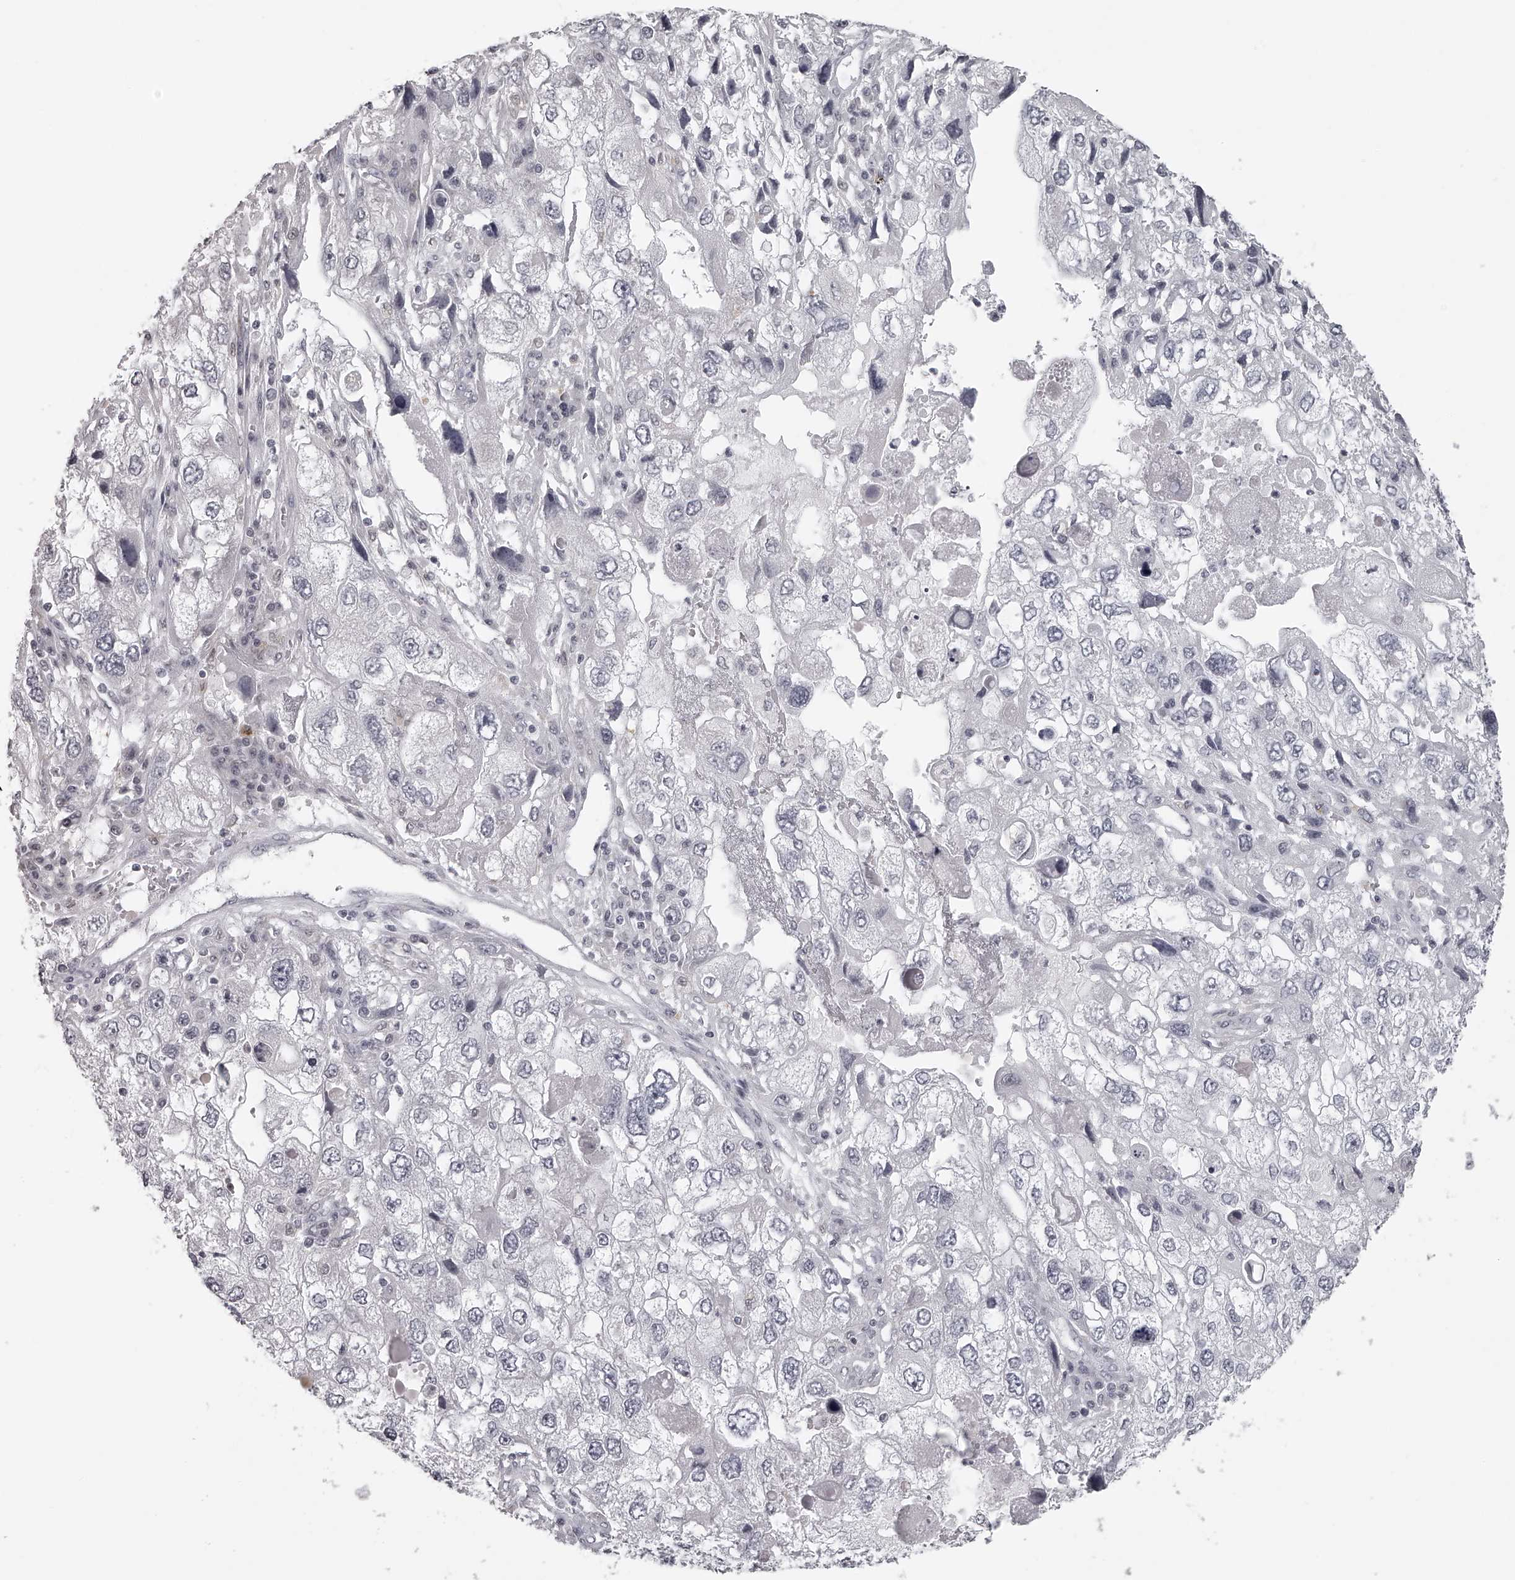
{"staining": {"intensity": "negative", "quantity": "none", "location": "none"}, "tissue": "endometrial cancer", "cell_type": "Tumor cells", "image_type": "cancer", "snomed": [{"axis": "morphology", "description": "Adenocarcinoma, NOS"}, {"axis": "topography", "description": "Endometrium"}], "caption": "Tumor cells are negative for brown protein staining in endometrial adenocarcinoma. (Brightfield microscopy of DAB (3,3'-diaminobenzidine) IHC at high magnification).", "gene": "RNF220", "patient": {"sex": "female", "age": 49}}